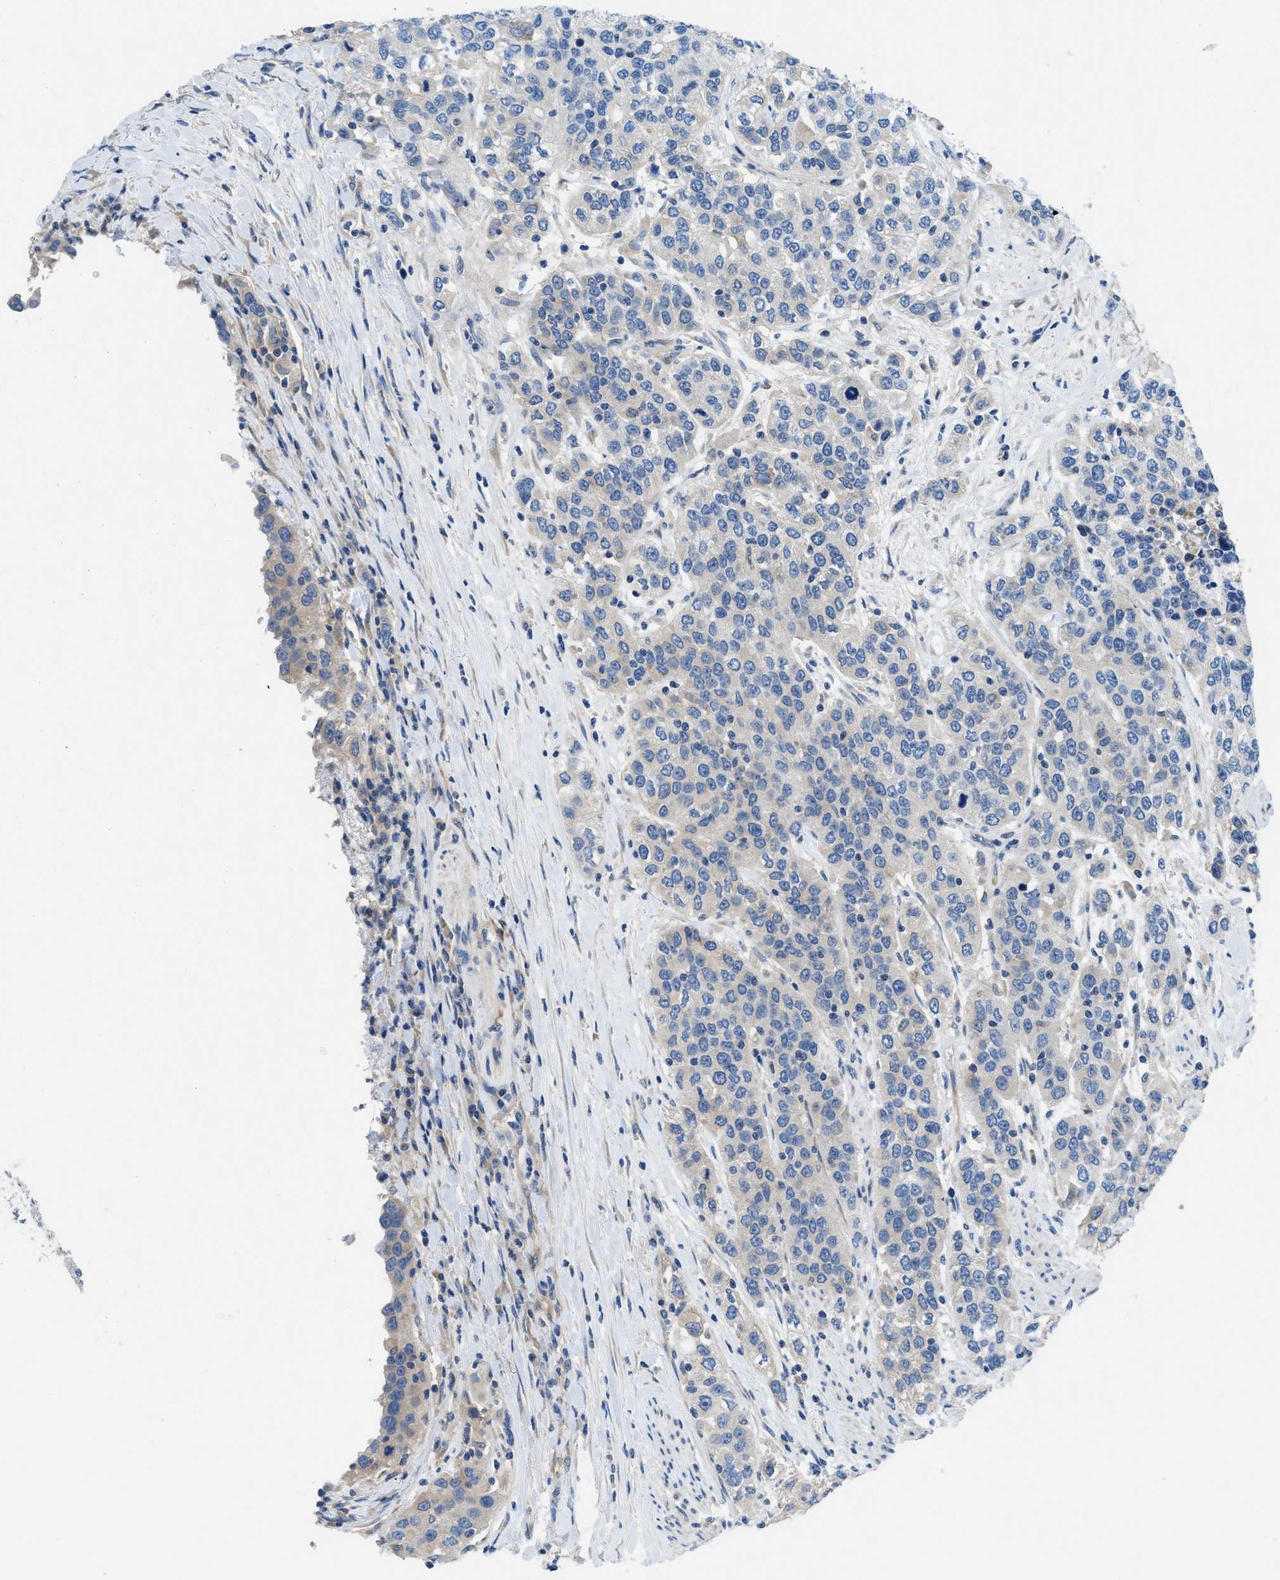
{"staining": {"intensity": "negative", "quantity": "none", "location": "none"}, "tissue": "urothelial cancer", "cell_type": "Tumor cells", "image_type": "cancer", "snomed": [{"axis": "morphology", "description": "Urothelial carcinoma, High grade"}, {"axis": "topography", "description": "Urinary bladder"}], "caption": "Tumor cells show no significant protein expression in urothelial cancer.", "gene": "PGR", "patient": {"sex": "female", "age": 80}}